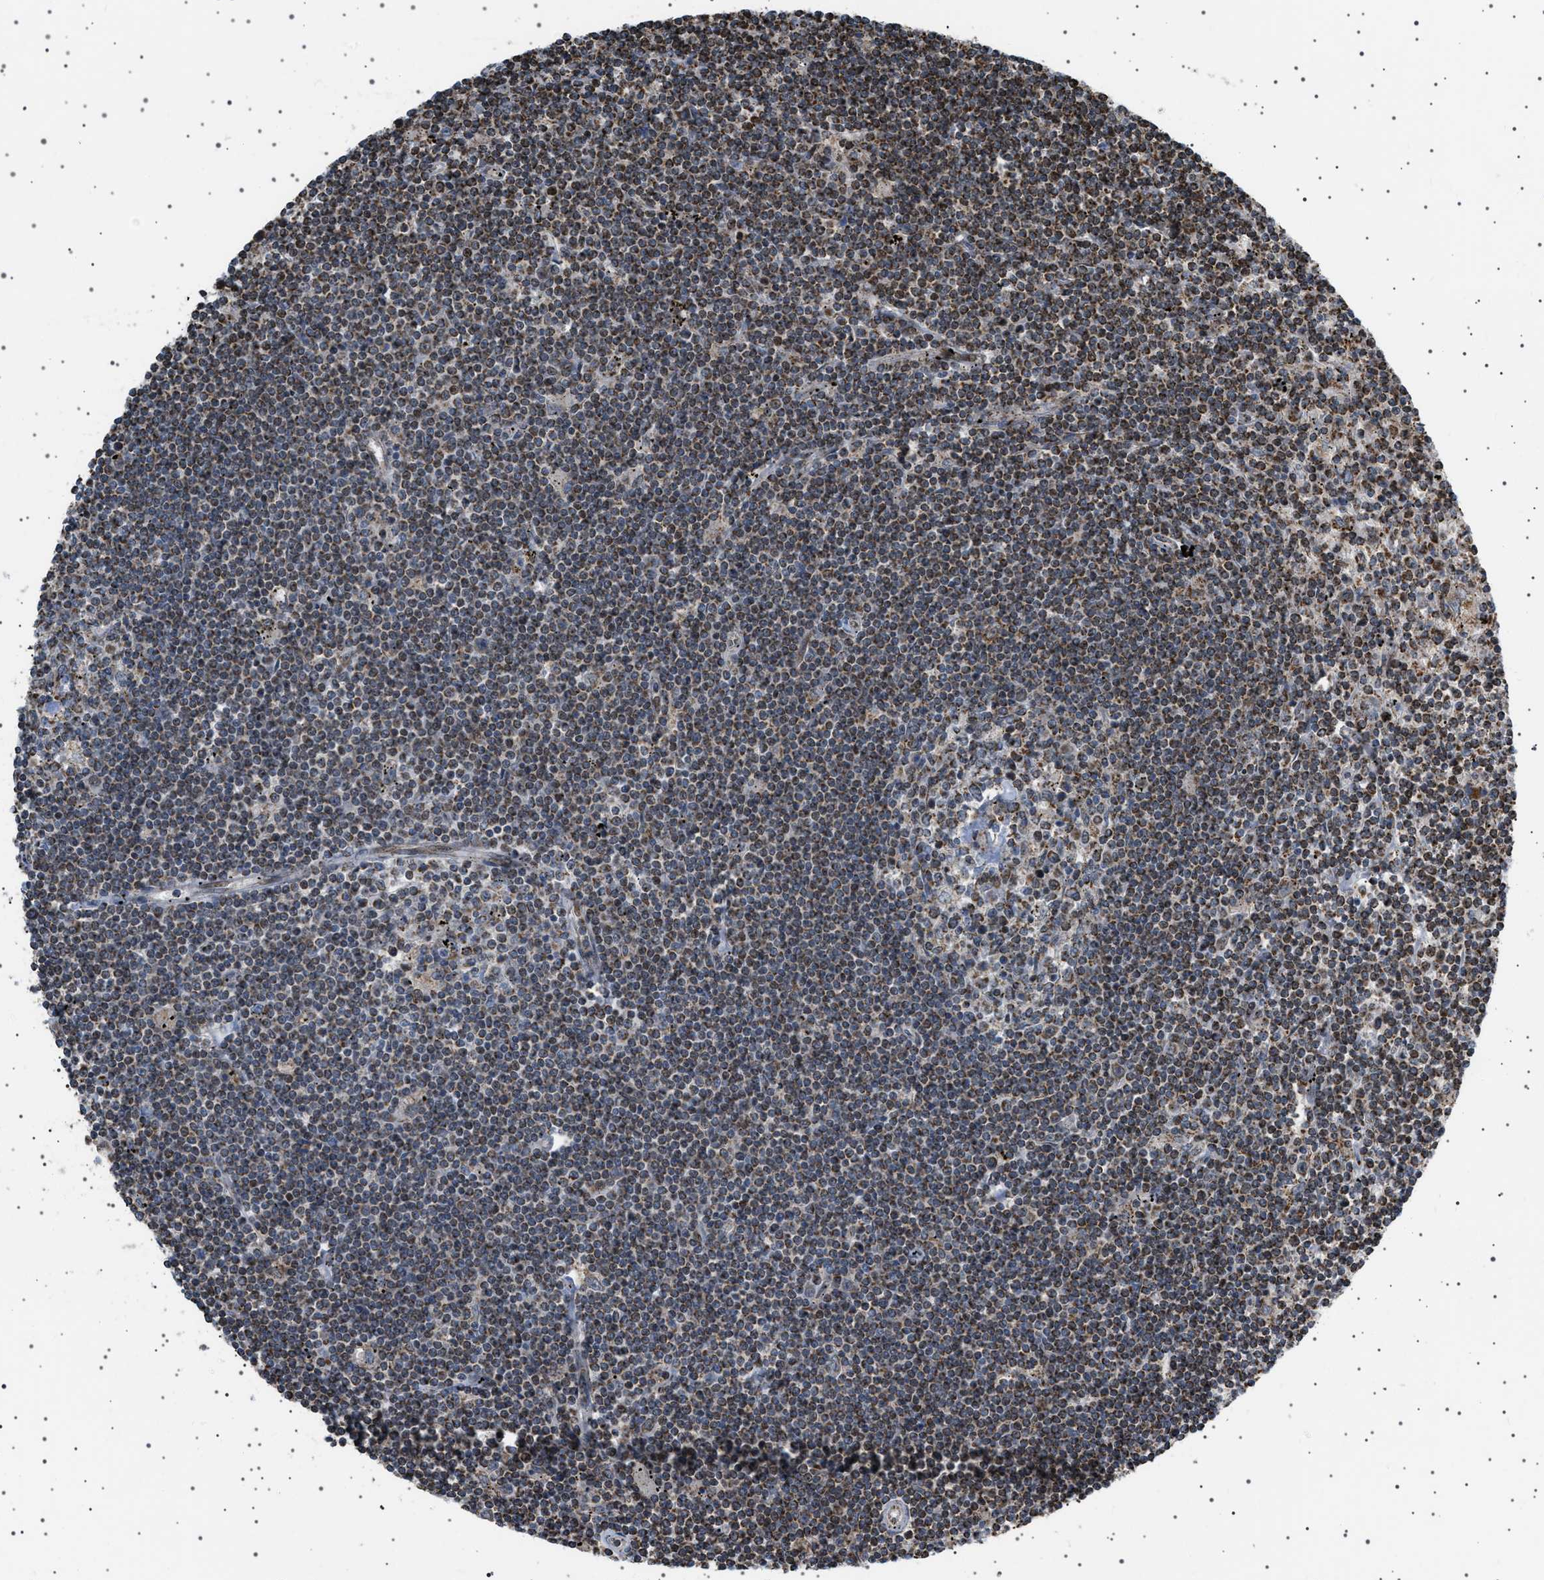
{"staining": {"intensity": "moderate", "quantity": "25%-75%", "location": "cytoplasmic/membranous"}, "tissue": "lymphoma", "cell_type": "Tumor cells", "image_type": "cancer", "snomed": [{"axis": "morphology", "description": "Malignant lymphoma, non-Hodgkin's type, Low grade"}, {"axis": "topography", "description": "Spleen"}], "caption": "Moderate cytoplasmic/membranous expression is present in about 25%-75% of tumor cells in lymphoma.", "gene": "MELK", "patient": {"sex": "male", "age": 76}}